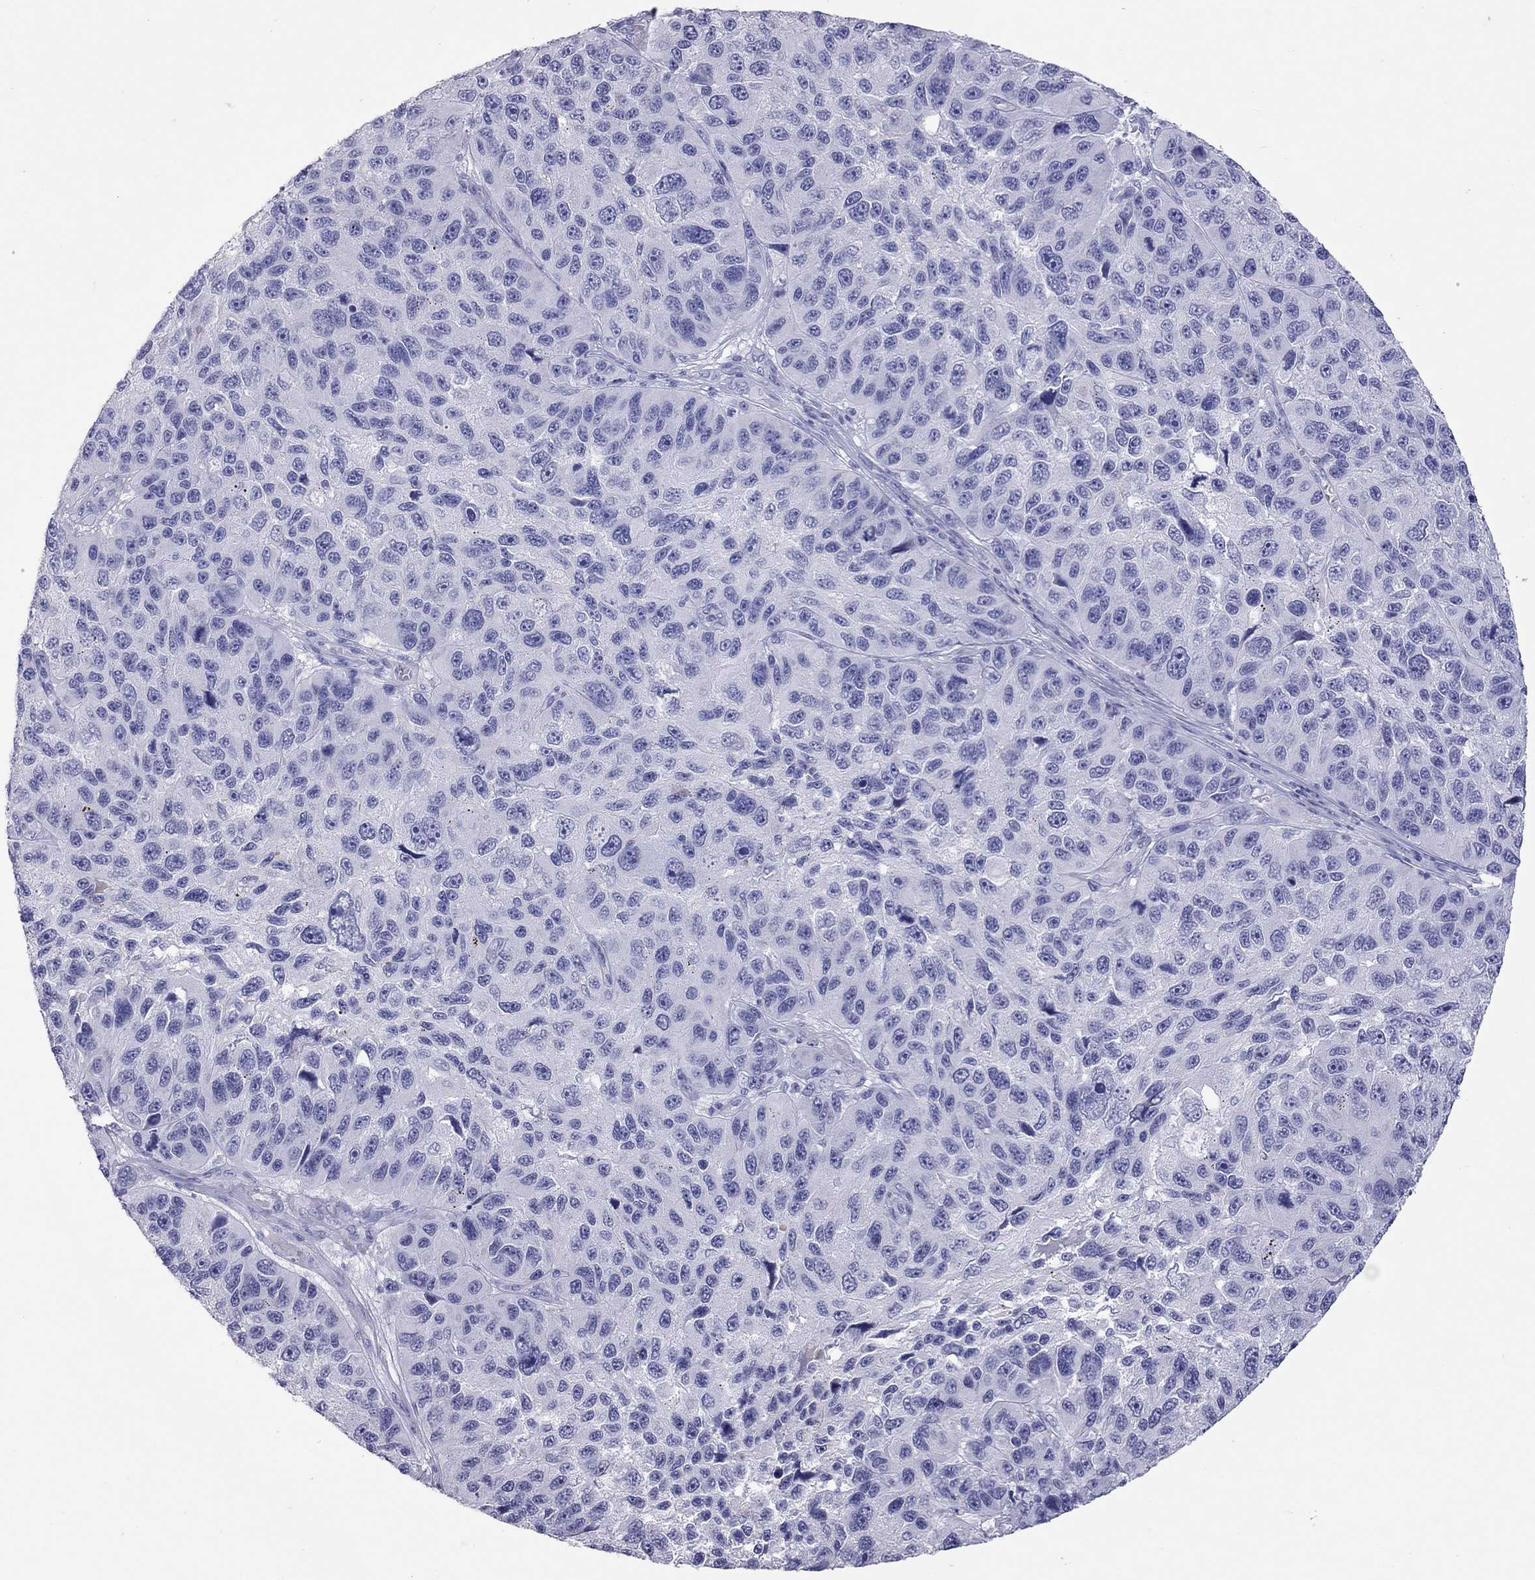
{"staining": {"intensity": "negative", "quantity": "none", "location": "none"}, "tissue": "melanoma", "cell_type": "Tumor cells", "image_type": "cancer", "snomed": [{"axis": "morphology", "description": "Malignant melanoma, NOS"}, {"axis": "topography", "description": "Skin"}], "caption": "Tumor cells show no significant staining in malignant melanoma.", "gene": "MUC16", "patient": {"sex": "male", "age": 53}}